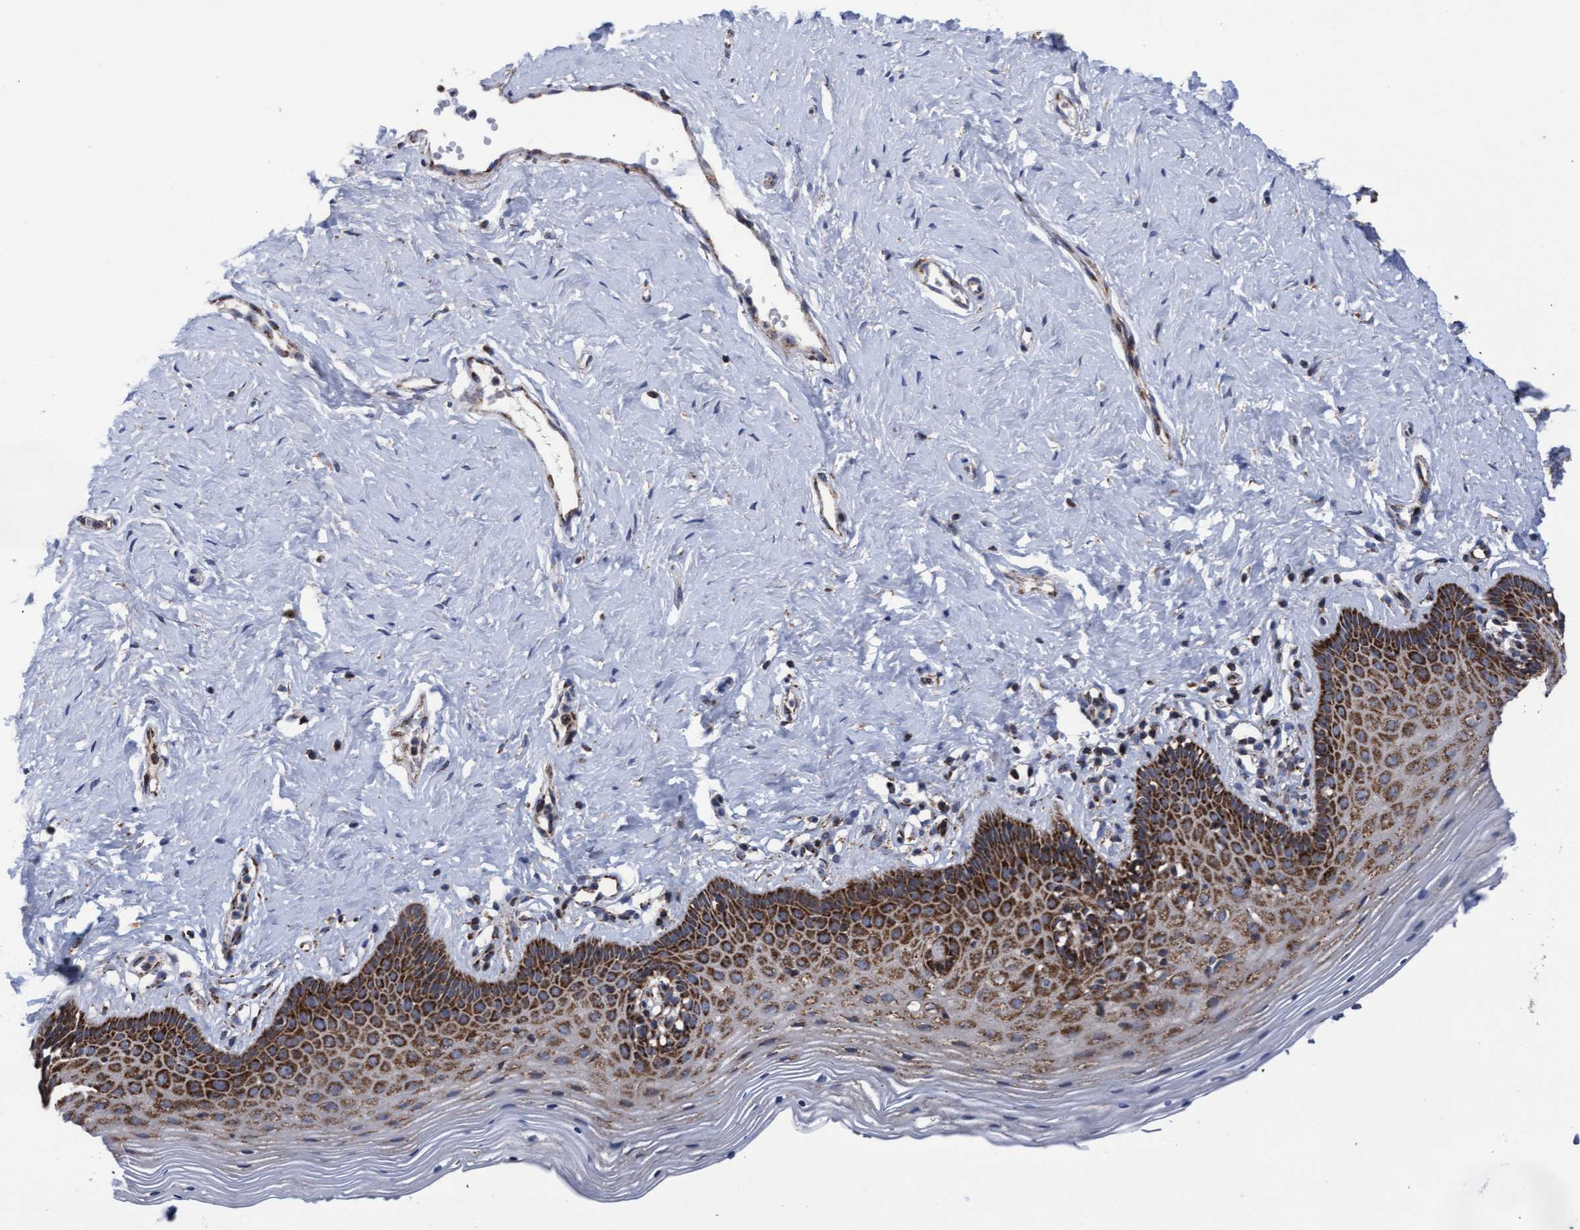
{"staining": {"intensity": "strong", "quantity": ">75%", "location": "cytoplasmic/membranous"}, "tissue": "vagina", "cell_type": "Squamous epithelial cells", "image_type": "normal", "snomed": [{"axis": "morphology", "description": "Normal tissue, NOS"}, {"axis": "topography", "description": "Vagina"}], "caption": "Vagina stained with immunohistochemistry reveals strong cytoplasmic/membranous expression in approximately >75% of squamous epithelial cells. (DAB = brown stain, brightfield microscopy at high magnification).", "gene": "MRPL38", "patient": {"sex": "female", "age": 32}}